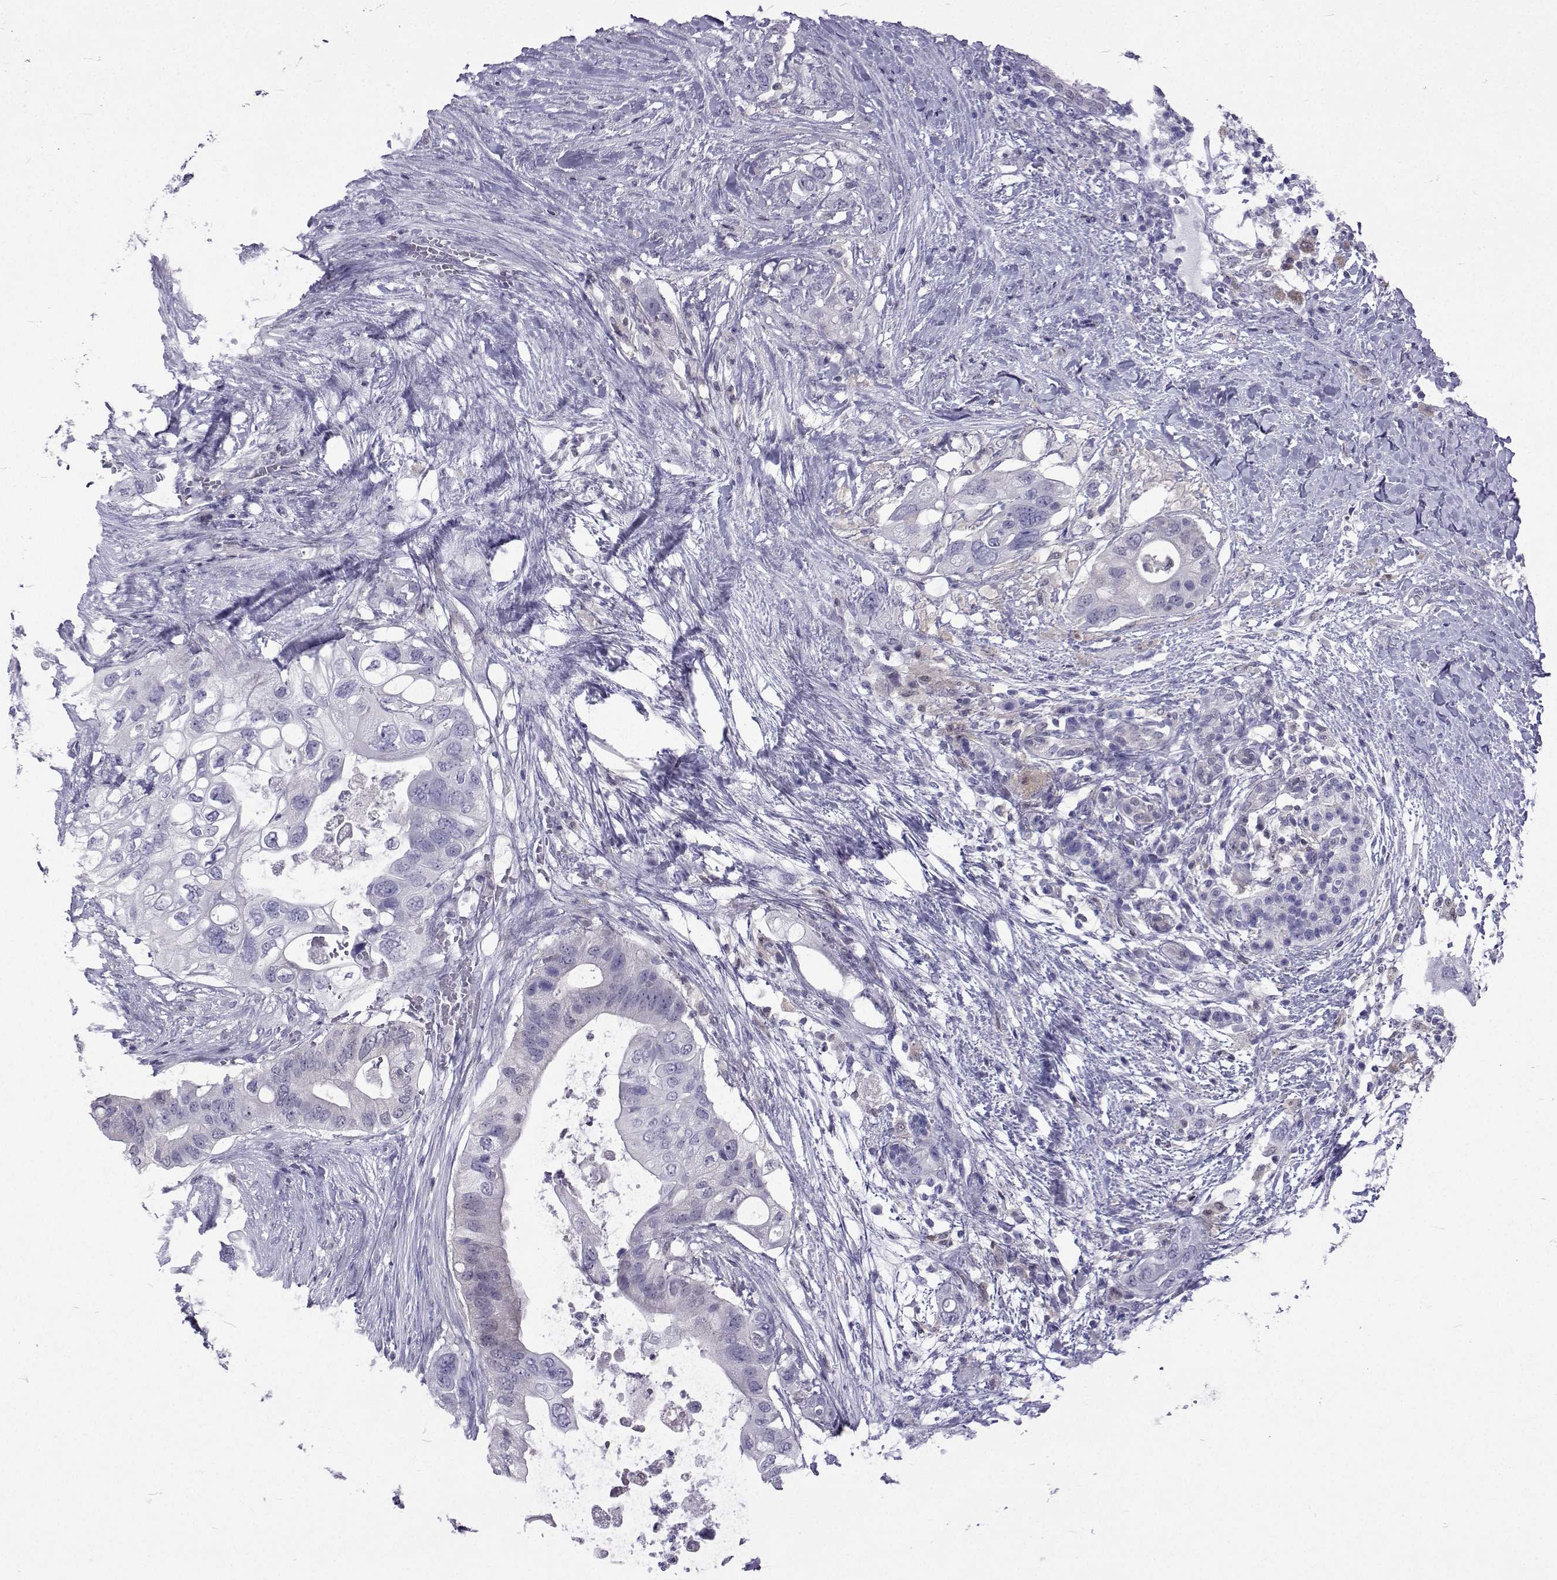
{"staining": {"intensity": "negative", "quantity": "none", "location": "none"}, "tissue": "pancreatic cancer", "cell_type": "Tumor cells", "image_type": "cancer", "snomed": [{"axis": "morphology", "description": "Adenocarcinoma, NOS"}, {"axis": "topography", "description": "Pancreas"}], "caption": "Immunohistochemistry (IHC) photomicrograph of neoplastic tissue: pancreatic adenocarcinoma stained with DAB shows no significant protein staining in tumor cells.", "gene": "GALM", "patient": {"sex": "female", "age": 72}}